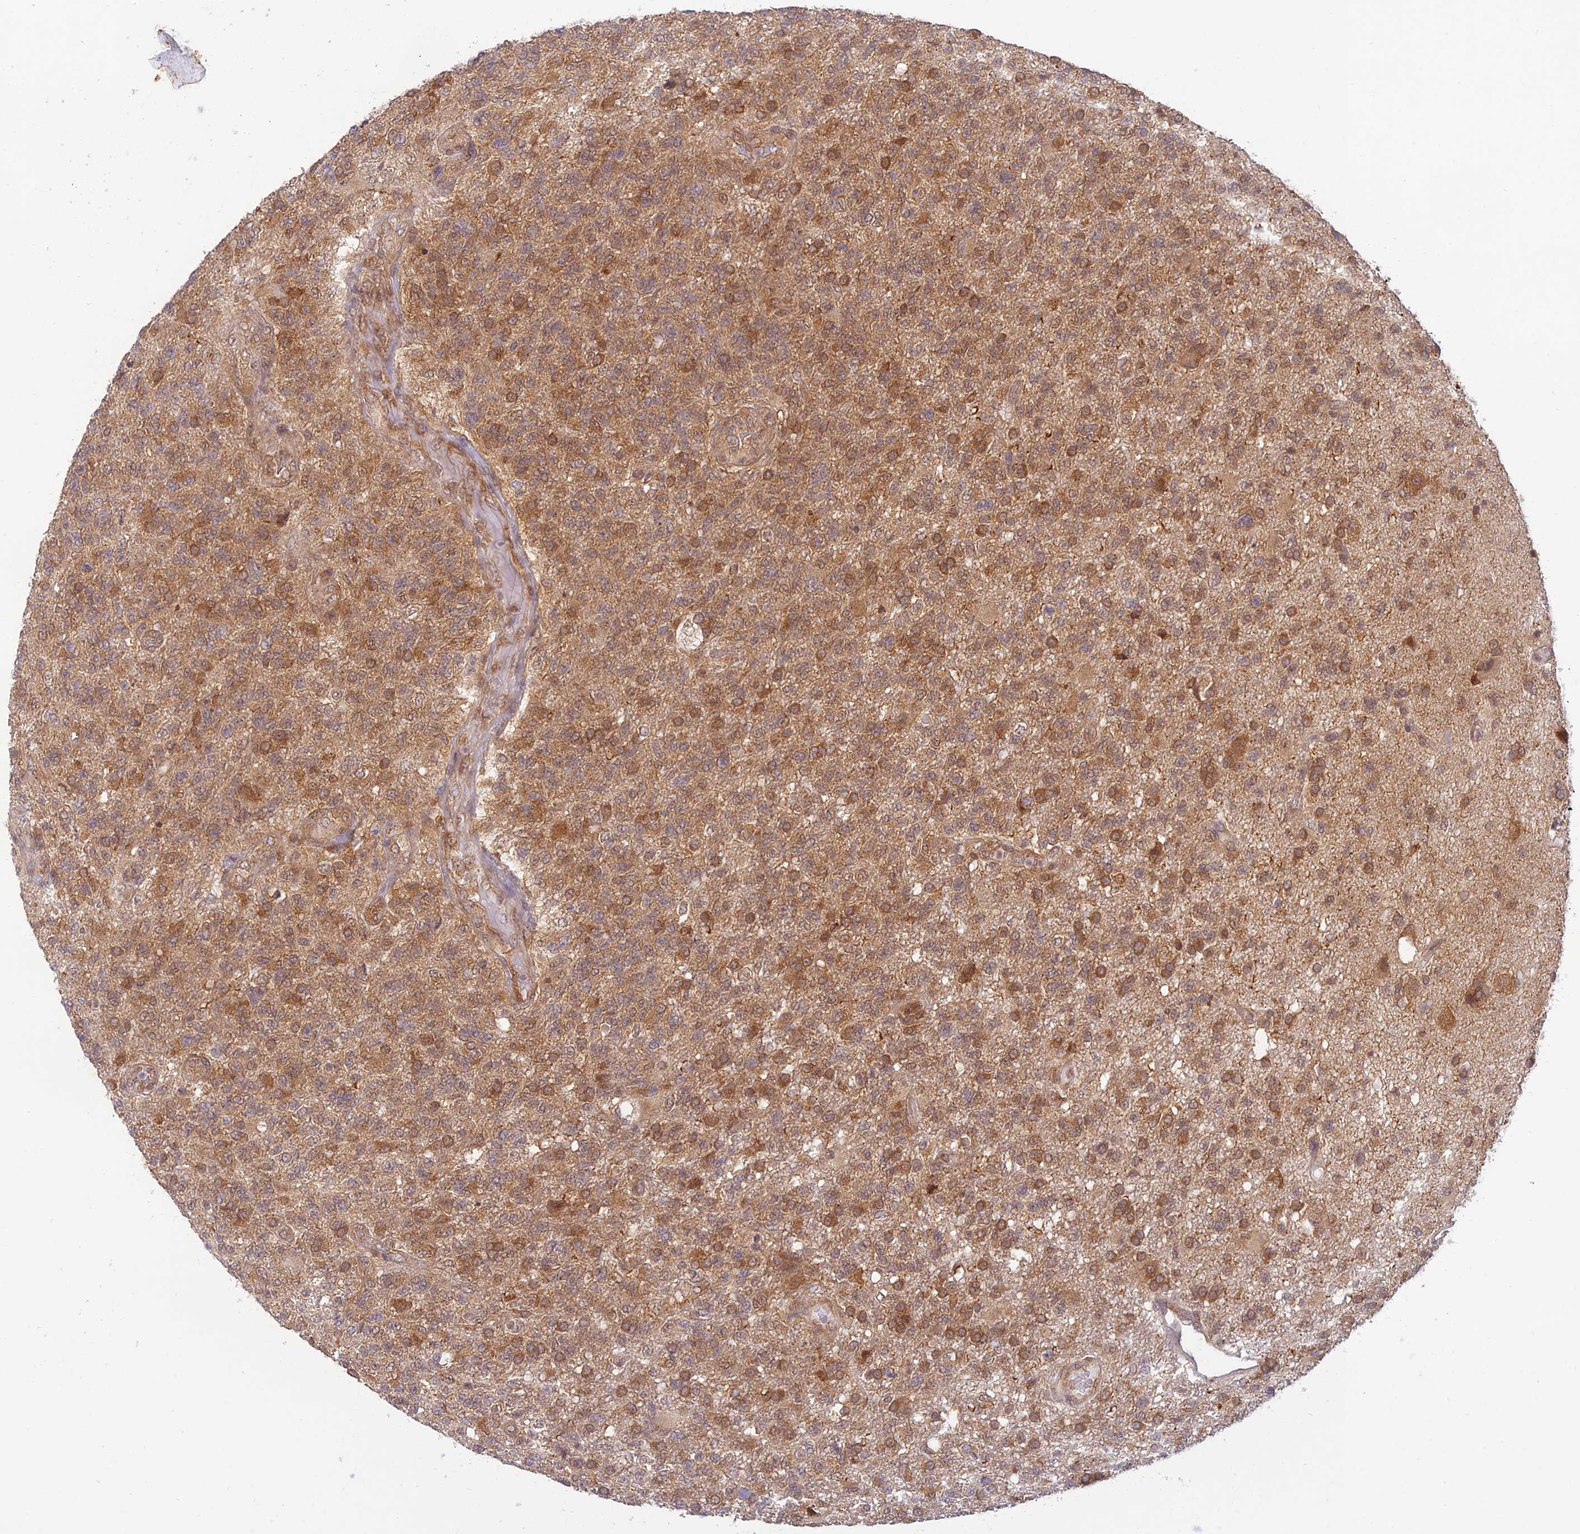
{"staining": {"intensity": "weak", "quantity": ">75%", "location": "cytoplasmic/membranous"}, "tissue": "glioma", "cell_type": "Tumor cells", "image_type": "cancer", "snomed": [{"axis": "morphology", "description": "Glioma, malignant, High grade"}, {"axis": "topography", "description": "Brain"}], "caption": "Approximately >75% of tumor cells in high-grade glioma (malignant) display weak cytoplasmic/membranous protein expression as visualized by brown immunohistochemical staining.", "gene": "SKIC8", "patient": {"sex": "male", "age": 56}}